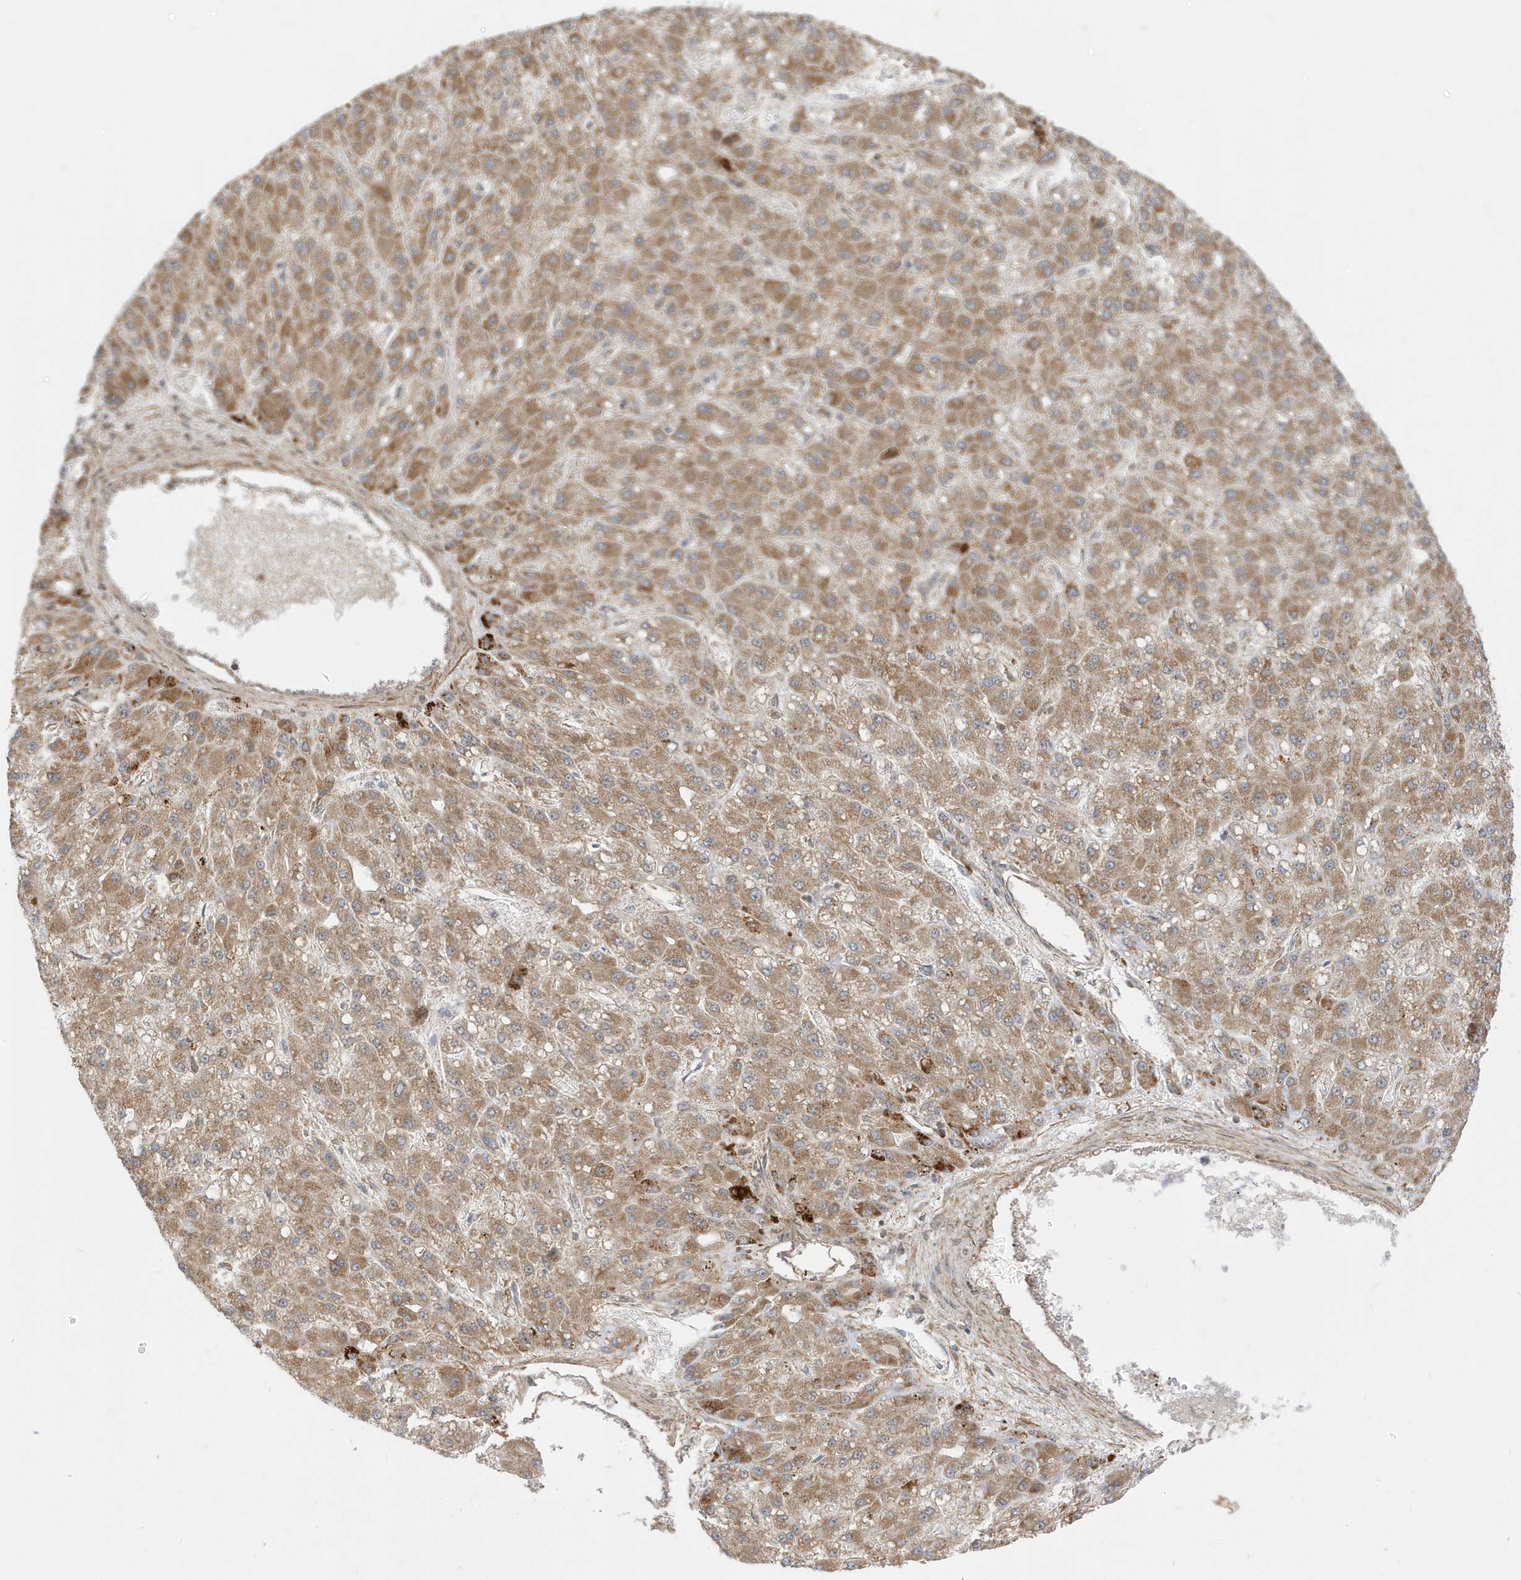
{"staining": {"intensity": "moderate", "quantity": ">75%", "location": "cytoplasmic/membranous"}, "tissue": "liver cancer", "cell_type": "Tumor cells", "image_type": "cancer", "snomed": [{"axis": "morphology", "description": "Carcinoma, Hepatocellular, NOS"}, {"axis": "topography", "description": "Liver"}], "caption": "Approximately >75% of tumor cells in liver cancer display moderate cytoplasmic/membranous protein expression as visualized by brown immunohistochemical staining.", "gene": "DHX36", "patient": {"sex": "male", "age": 67}}